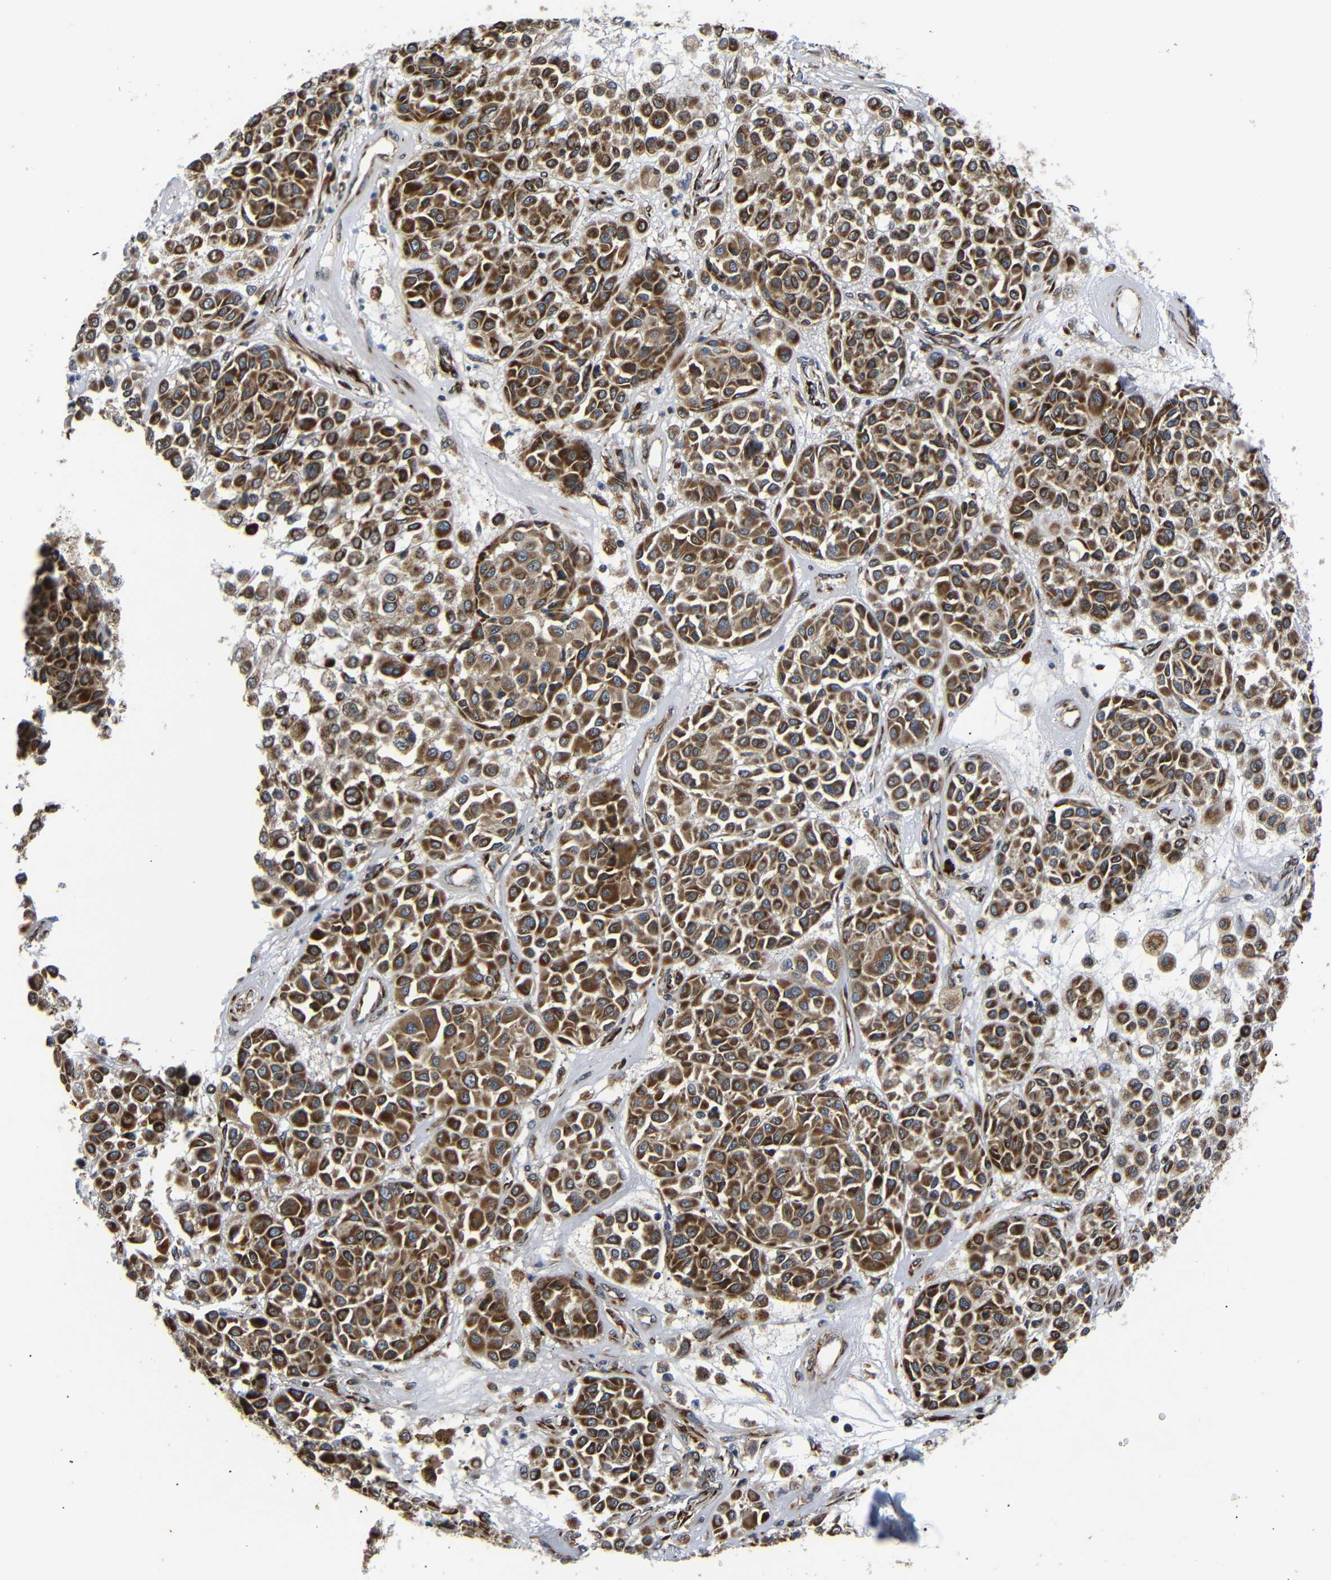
{"staining": {"intensity": "strong", "quantity": ">75%", "location": "cytoplasmic/membranous"}, "tissue": "melanoma", "cell_type": "Tumor cells", "image_type": "cancer", "snomed": [{"axis": "morphology", "description": "Malignant melanoma, Metastatic site"}, {"axis": "topography", "description": "Soft tissue"}], "caption": "Protein expression analysis of human melanoma reveals strong cytoplasmic/membranous staining in approximately >75% of tumor cells.", "gene": "KANK4", "patient": {"sex": "male", "age": 41}}